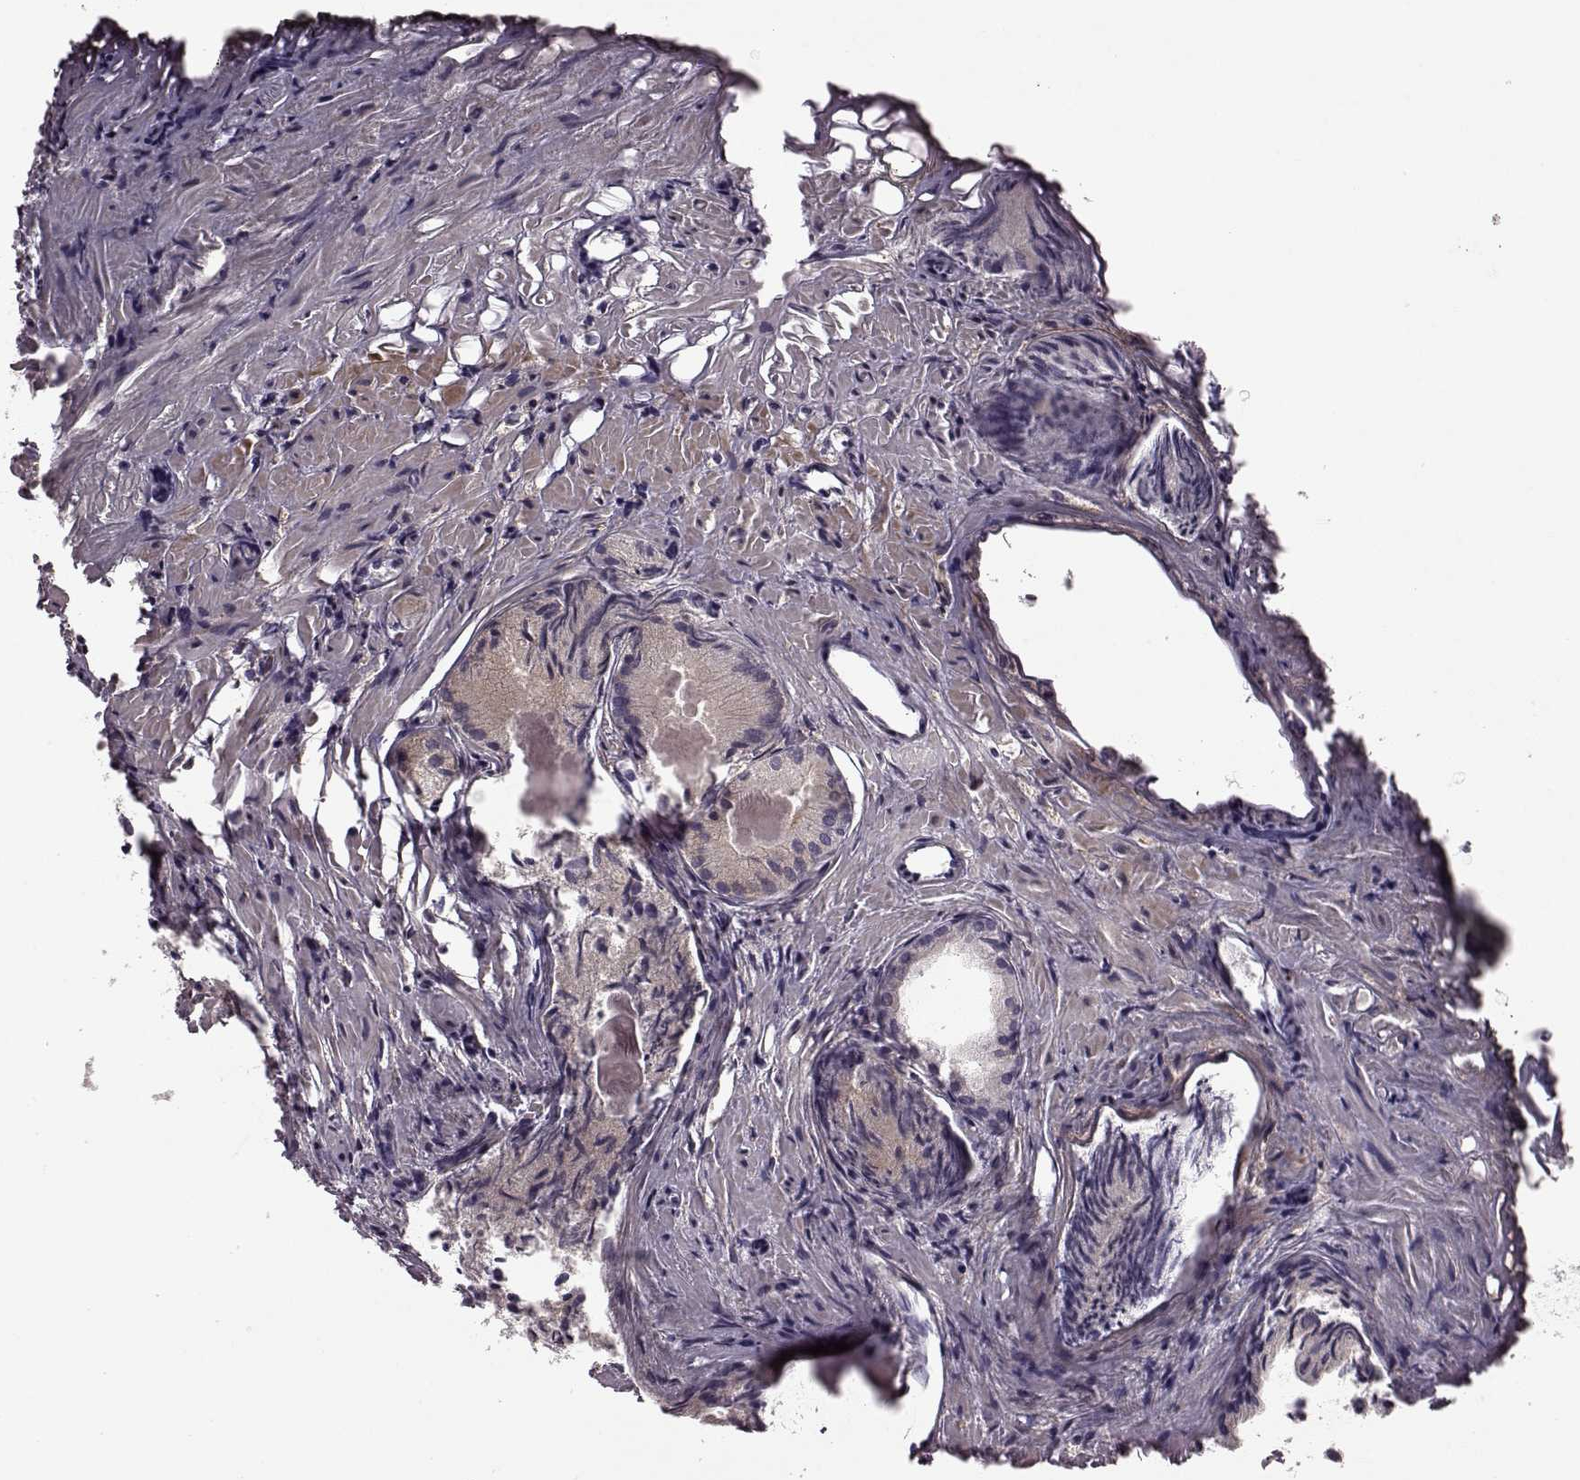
{"staining": {"intensity": "negative", "quantity": "none", "location": "none"}, "tissue": "prostate cancer", "cell_type": "Tumor cells", "image_type": "cancer", "snomed": [{"axis": "morphology", "description": "Adenocarcinoma, High grade"}, {"axis": "topography", "description": "Prostate"}], "caption": "DAB (3,3'-diaminobenzidine) immunohistochemical staining of human prostate cancer (high-grade adenocarcinoma) displays no significant positivity in tumor cells.", "gene": "GRK1", "patient": {"sex": "male", "age": 81}}